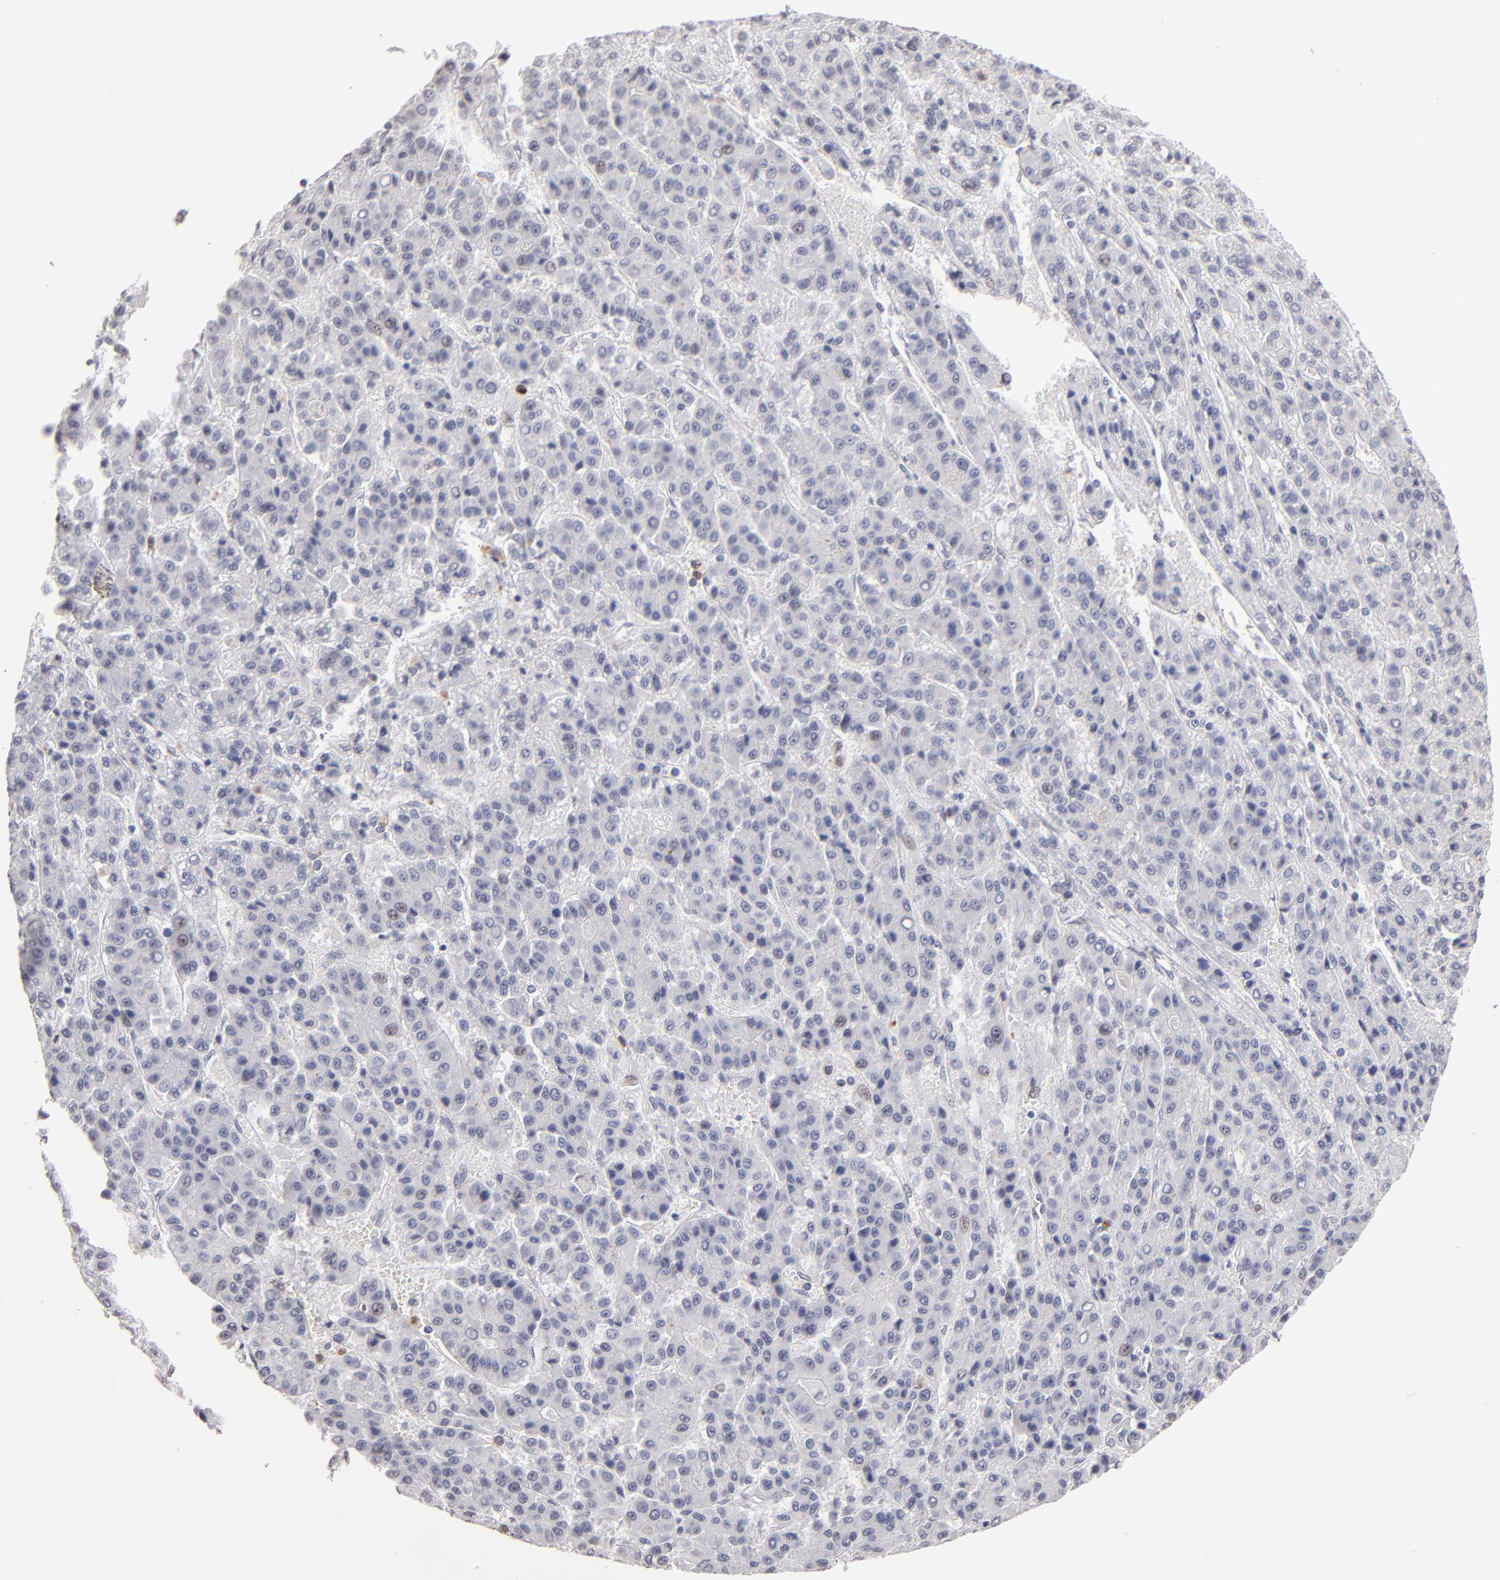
{"staining": {"intensity": "negative", "quantity": "none", "location": "none"}, "tissue": "liver cancer", "cell_type": "Tumor cells", "image_type": "cancer", "snomed": [{"axis": "morphology", "description": "Carcinoma, Hepatocellular, NOS"}, {"axis": "topography", "description": "Liver"}], "caption": "High power microscopy histopathology image of an immunohistochemistry micrograph of liver cancer (hepatocellular carcinoma), revealing no significant positivity in tumor cells.", "gene": "MGAM", "patient": {"sex": "male", "age": 70}}